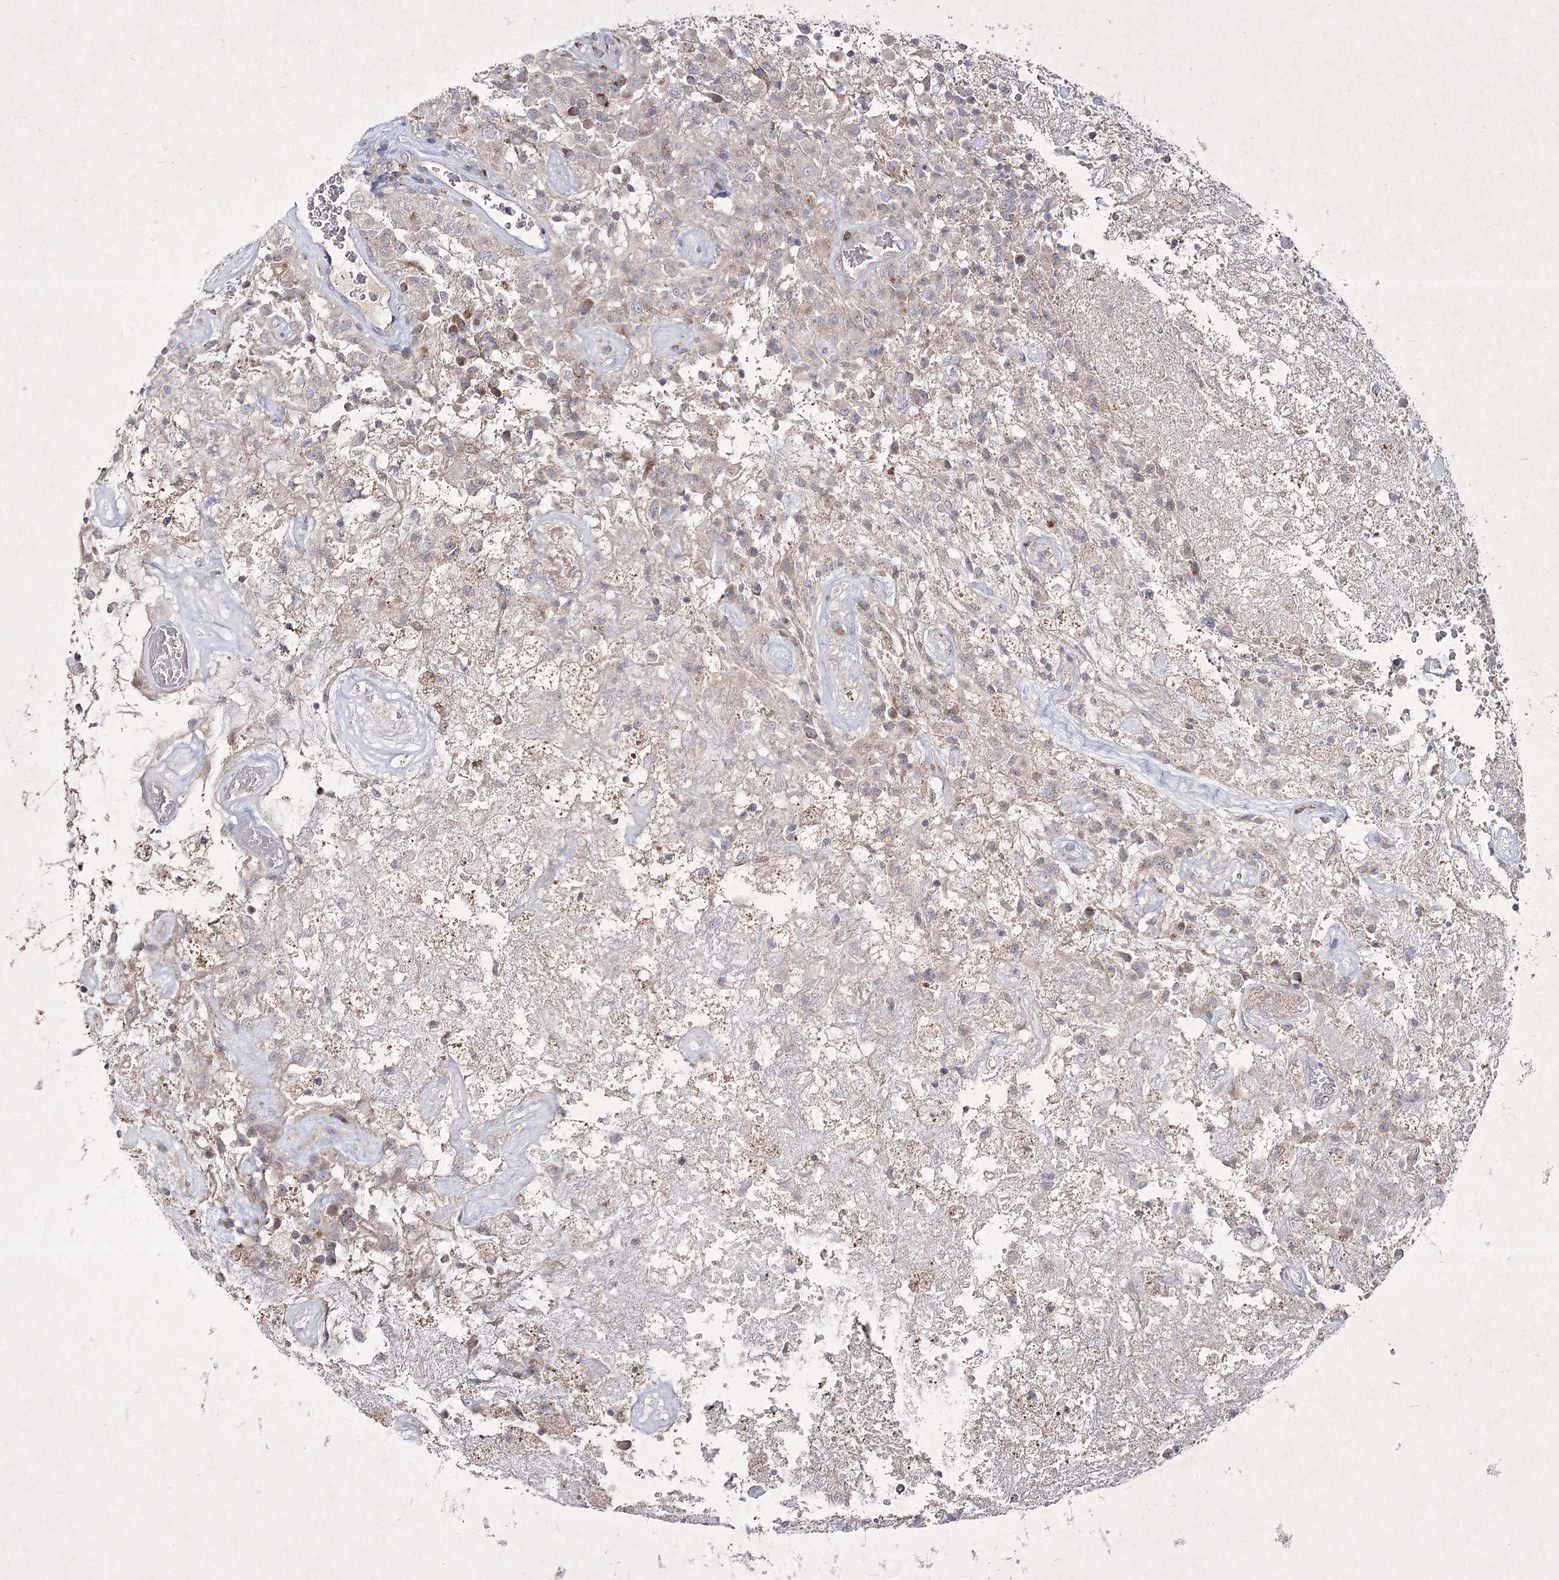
{"staining": {"intensity": "negative", "quantity": "none", "location": "none"}, "tissue": "glioma", "cell_type": "Tumor cells", "image_type": "cancer", "snomed": [{"axis": "morphology", "description": "Glioma, malignant, High grade"}, {"axis": "topography", "description": "Brain"}], "caption": "Tumor cells show no significant protein expression in glioma.", "gene": "CIB2", "patient": {"sex": "female", "age": 57}}